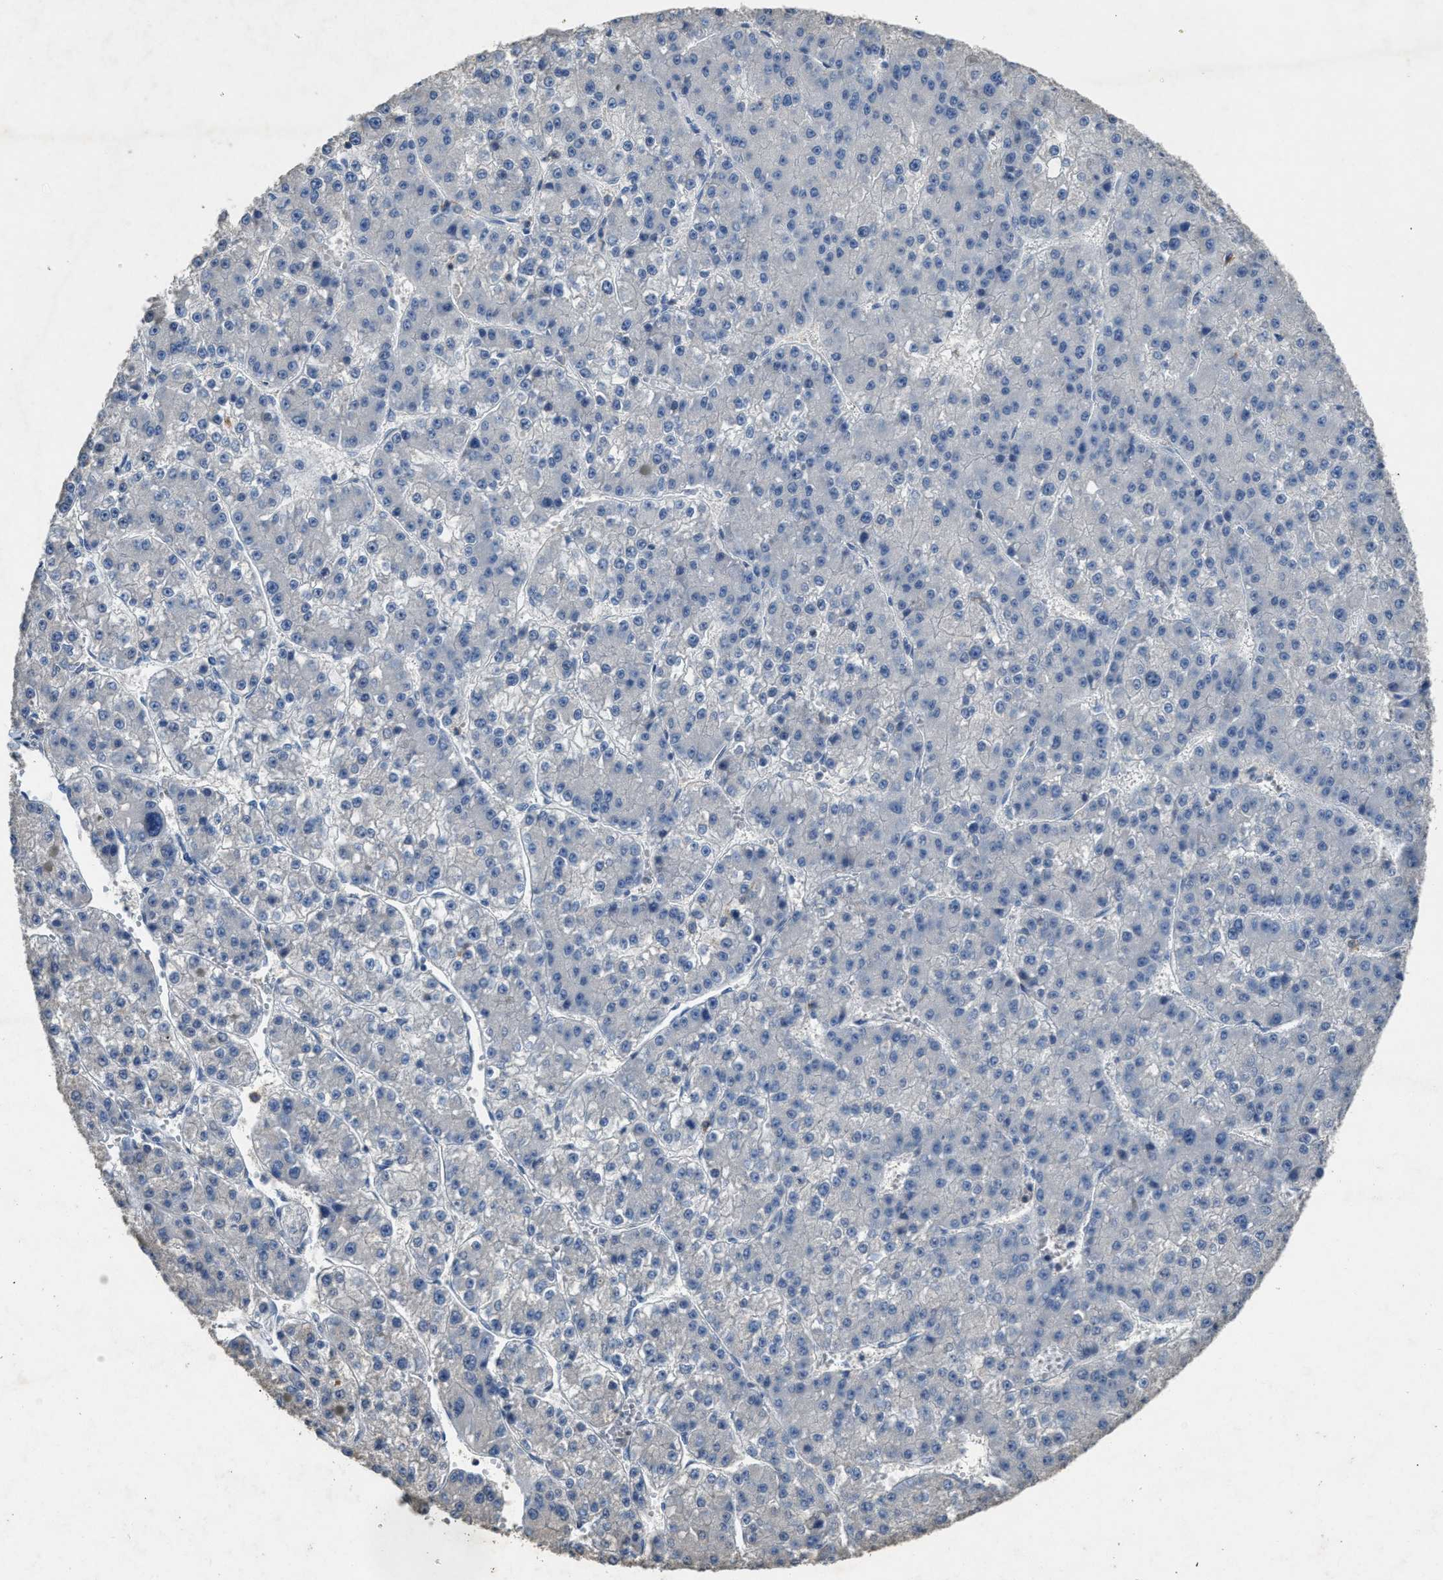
{"staining": {"intensity": "negative", "quantity": "none", "location": "none"}, "tissue": "liver cancer", "cell_type": "Tumor cells", "image_type": "cancer", "snomed": [{"axis": "morphology", "description": "Carcinoma, Hepatocellular, NOS"}, {"axis": "topography", "description": "Liver"}], "caption": "Immunohistochemistry (IHC) photomicrograph of liver cancer stained for a protein (brown), which exhibits no positivity in tumor cells.", "gene": "OR51E1", "patient": {"sex": "female", "age": 73}}